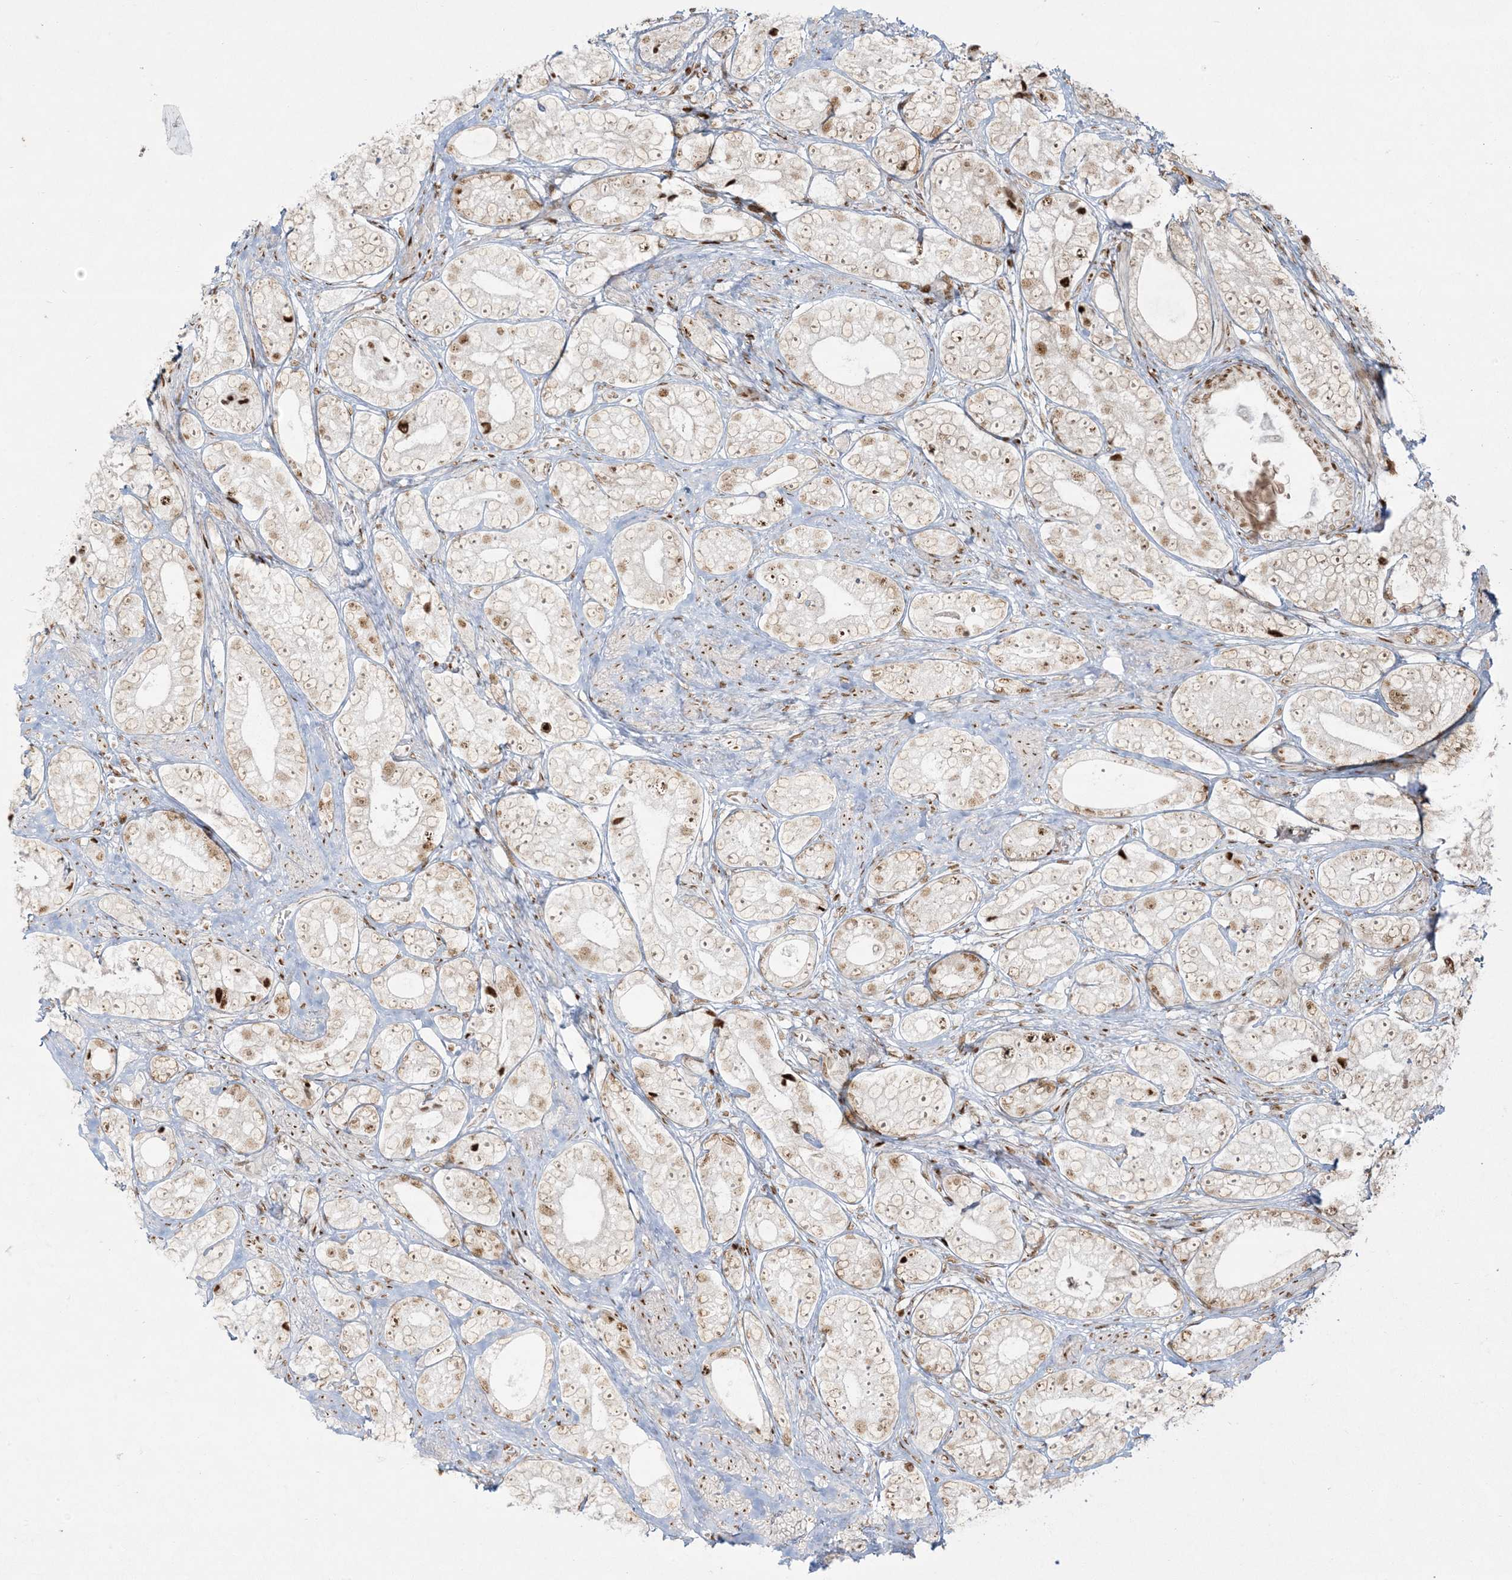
{"staining": {"intensity": "strong", "quantity": "<25%", "location": "nuclear"}, "tissue": "prostate cancer", "cell_type": "Tumor cells", "image_type": "cancer", "snomed": [{"axis": "morphology", "description": "Adenocarcinoma, High grade"}, {"axis": "topography", "description": "Prostate"}], "caption": "Protein staining of prostate adenocarcinoma (high-grade) tissue displays strong nuclear staining in about <25% of tumor cells.", "gene": "RBM10", "patient": {"sex": "male", "age": 56}}